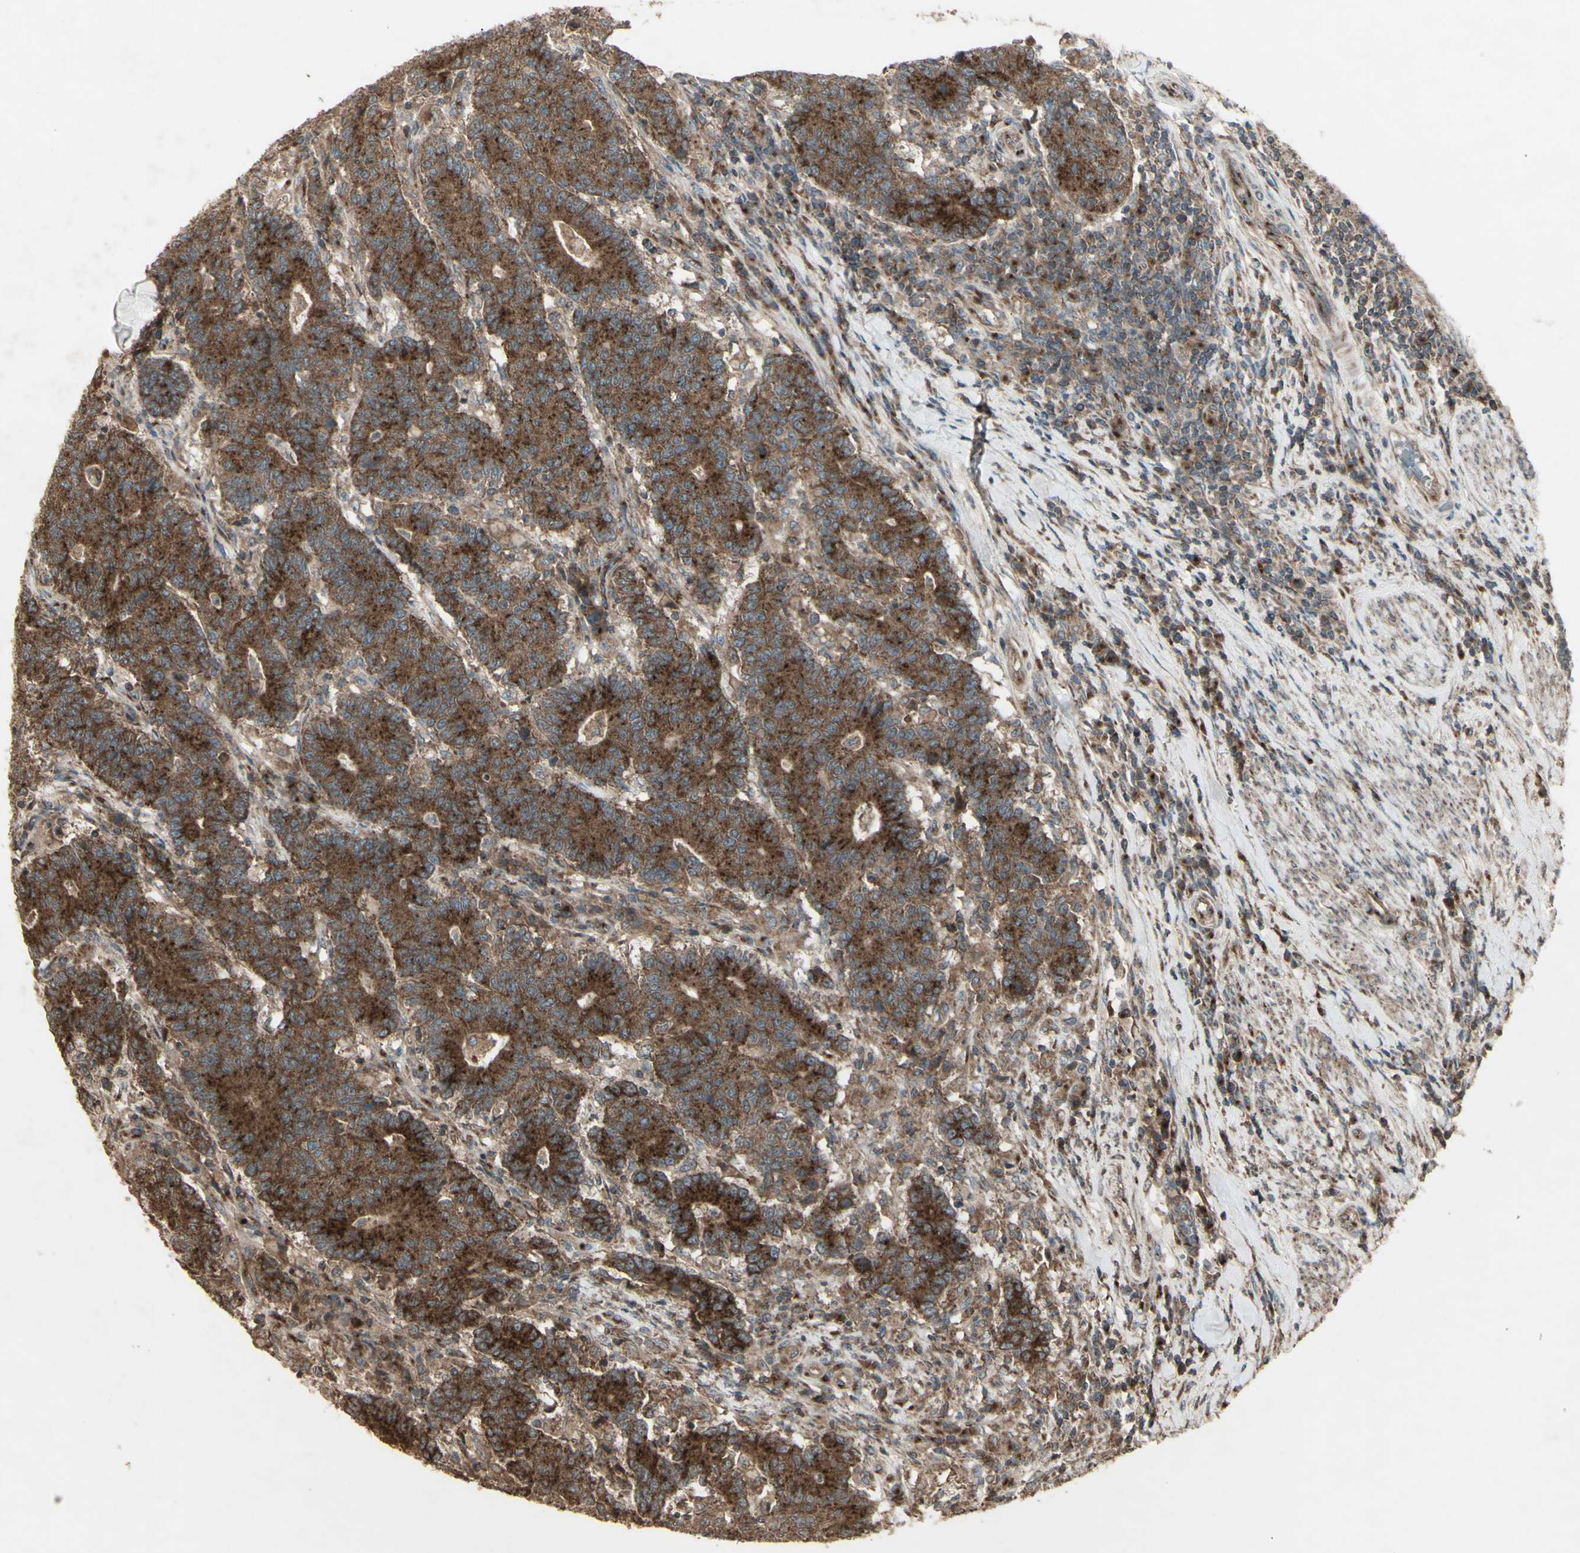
{"staining": {"intensity": "strong", "quantity": ">75%", "location": "cytoplasmic/membranous"}, "tissue": "colorectal cancer", "cell_type": "Tumor cells", "image_type": "cancer", "snomed": [{"axis": "morphology", "description": "Normal tissue, NOS"}, {"axis": "morphology", "description": "Adenocarcinoma, NOS"}, {"axis": "topography", "description": "Colon"}], "caption": "The image displays staining of colorectal cancer, revealing strong cytoplasmic/membranous protein staining (brown color) within tumor cells.", "gene": "AP1G1", "patient": {"sex": "female", "age": 75}}